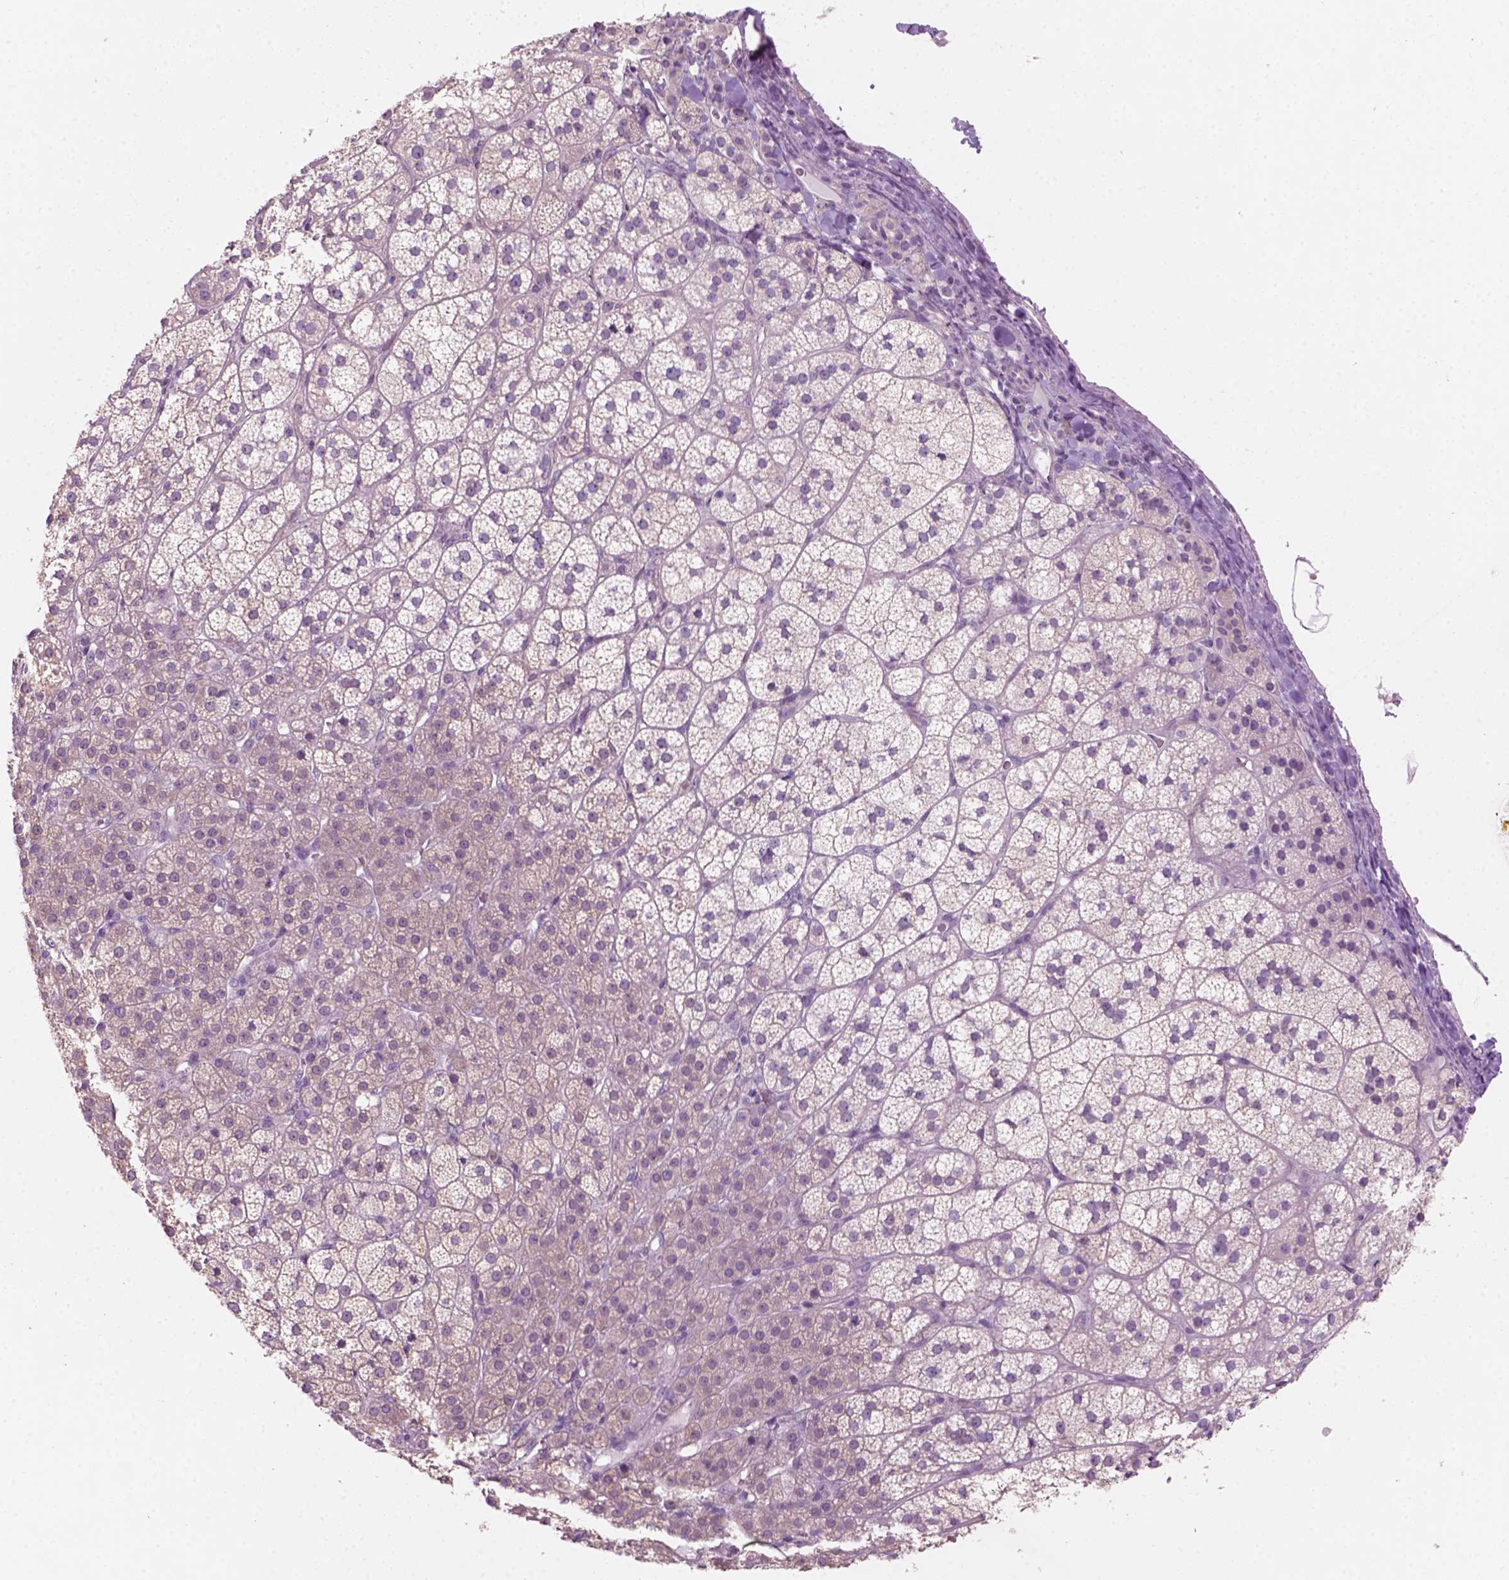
{"staining": {"intensity": "negative", "quantity": "none", "location": "none"}, "tissue": "adrenal gland", "cell_type": "Glandular cells", "image_type": "normal", "snomed": [{"axis": "morphology", "description": "Normal tissue, NOS"}, {"axis": "topography", "description": "Adrenal gland"}], "caption": "Histopathology image shows no protein staining in glandular cells of unremarkable adrenal gland.", "gene": "CD84", "patient": {"sex": "female", "age": 60}}